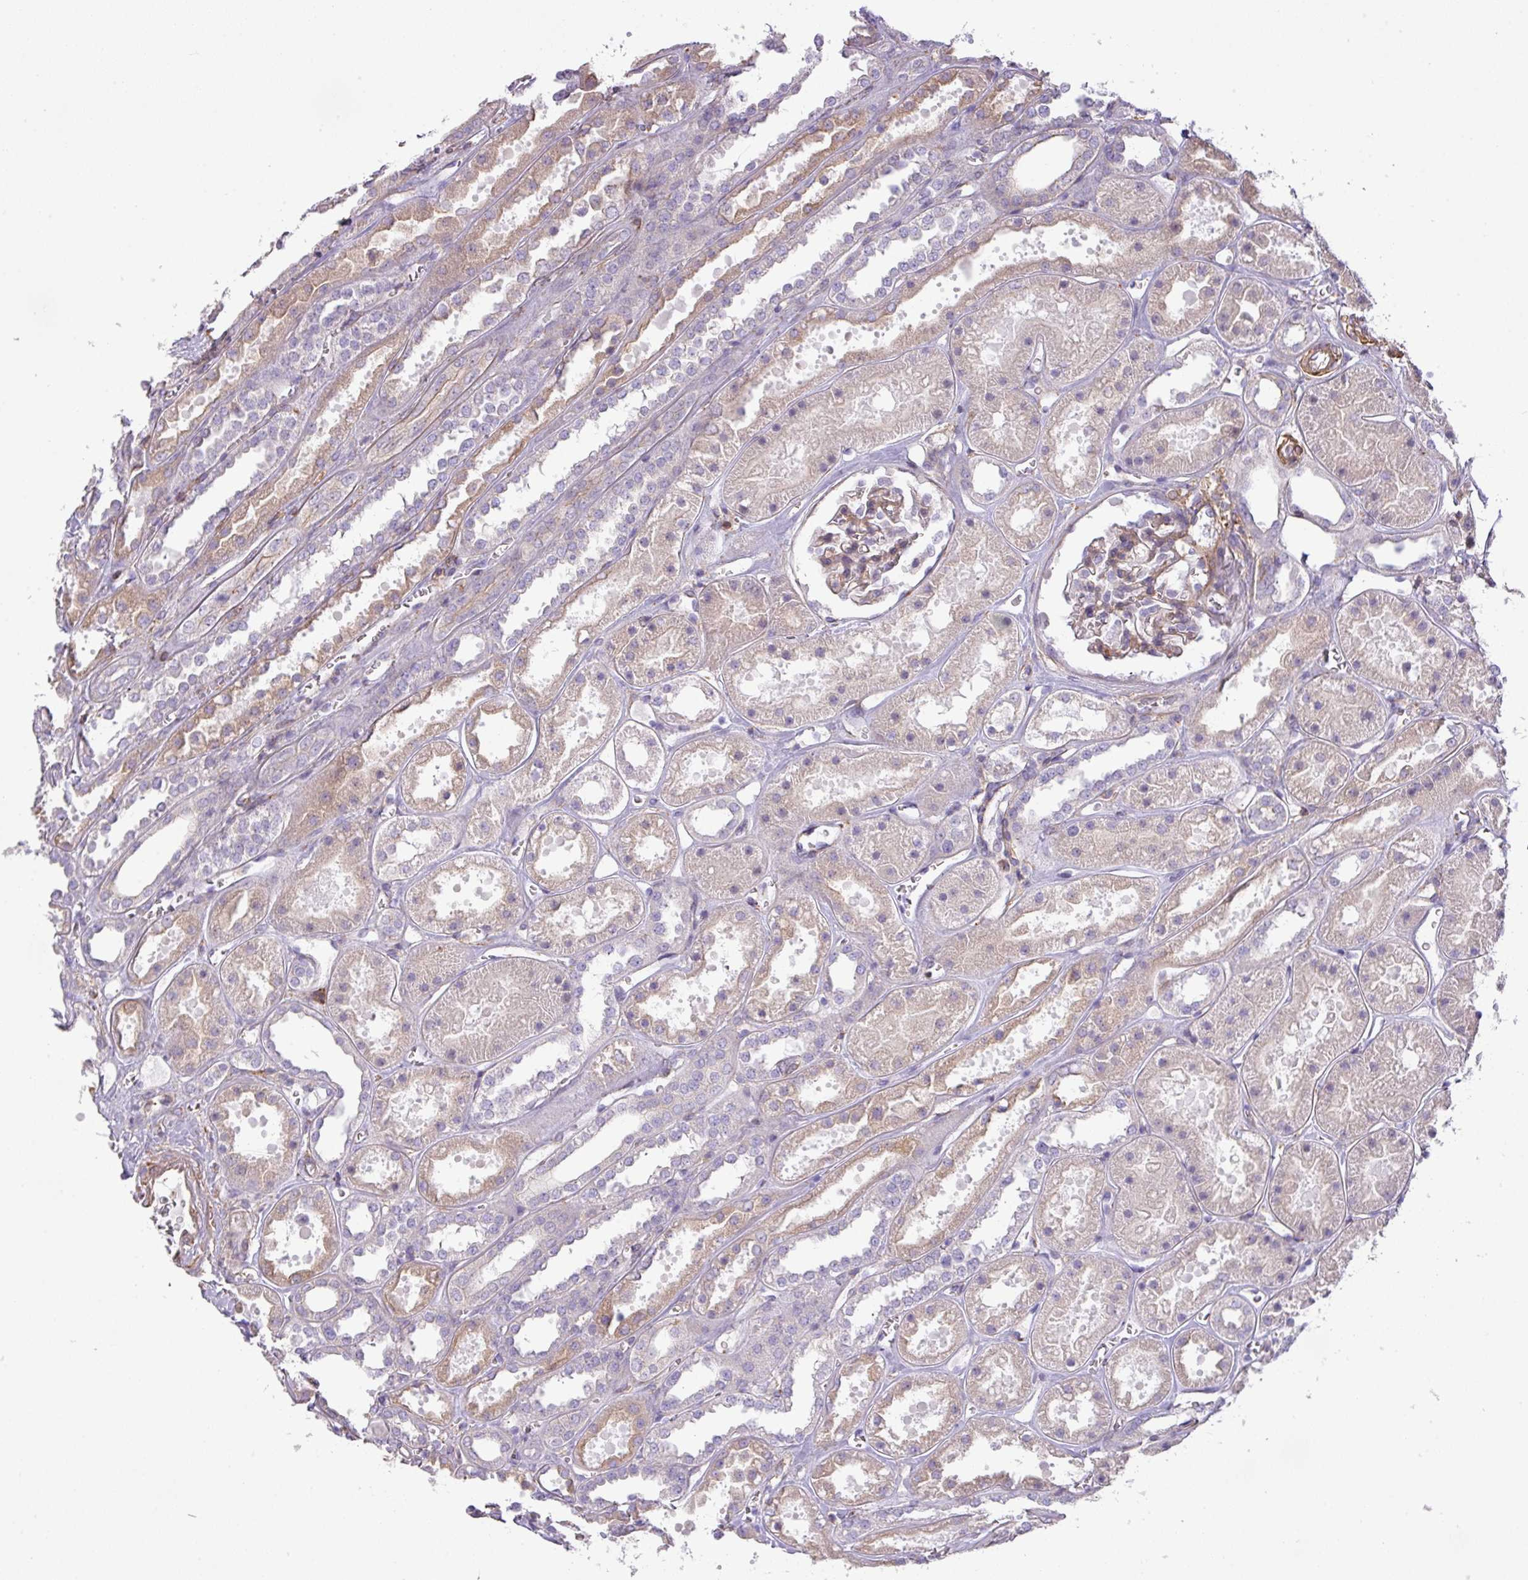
{"staining": {"intensity": "weak", "quantity": "25%-75%", "location": "cytoplasmic/membranous"}, "tissue": "kidney", "cell_type": "Cells in glomeruli", "image_type": "normal", "snomed": [{"axis": "morphology", "description": "Normal tissue, NOS"}, {"axis": "topography", "description": "Kidney"}], "caption": "This histopathology image exhibits immunohistochemistry staining of unremarkable human kidney, with low weak cytoplasmic/membranous expression in approximately 25%-75% of cells in glomeruli.", "gene": "LRRC41", "patient": {"sex": "female", "age": 41}}